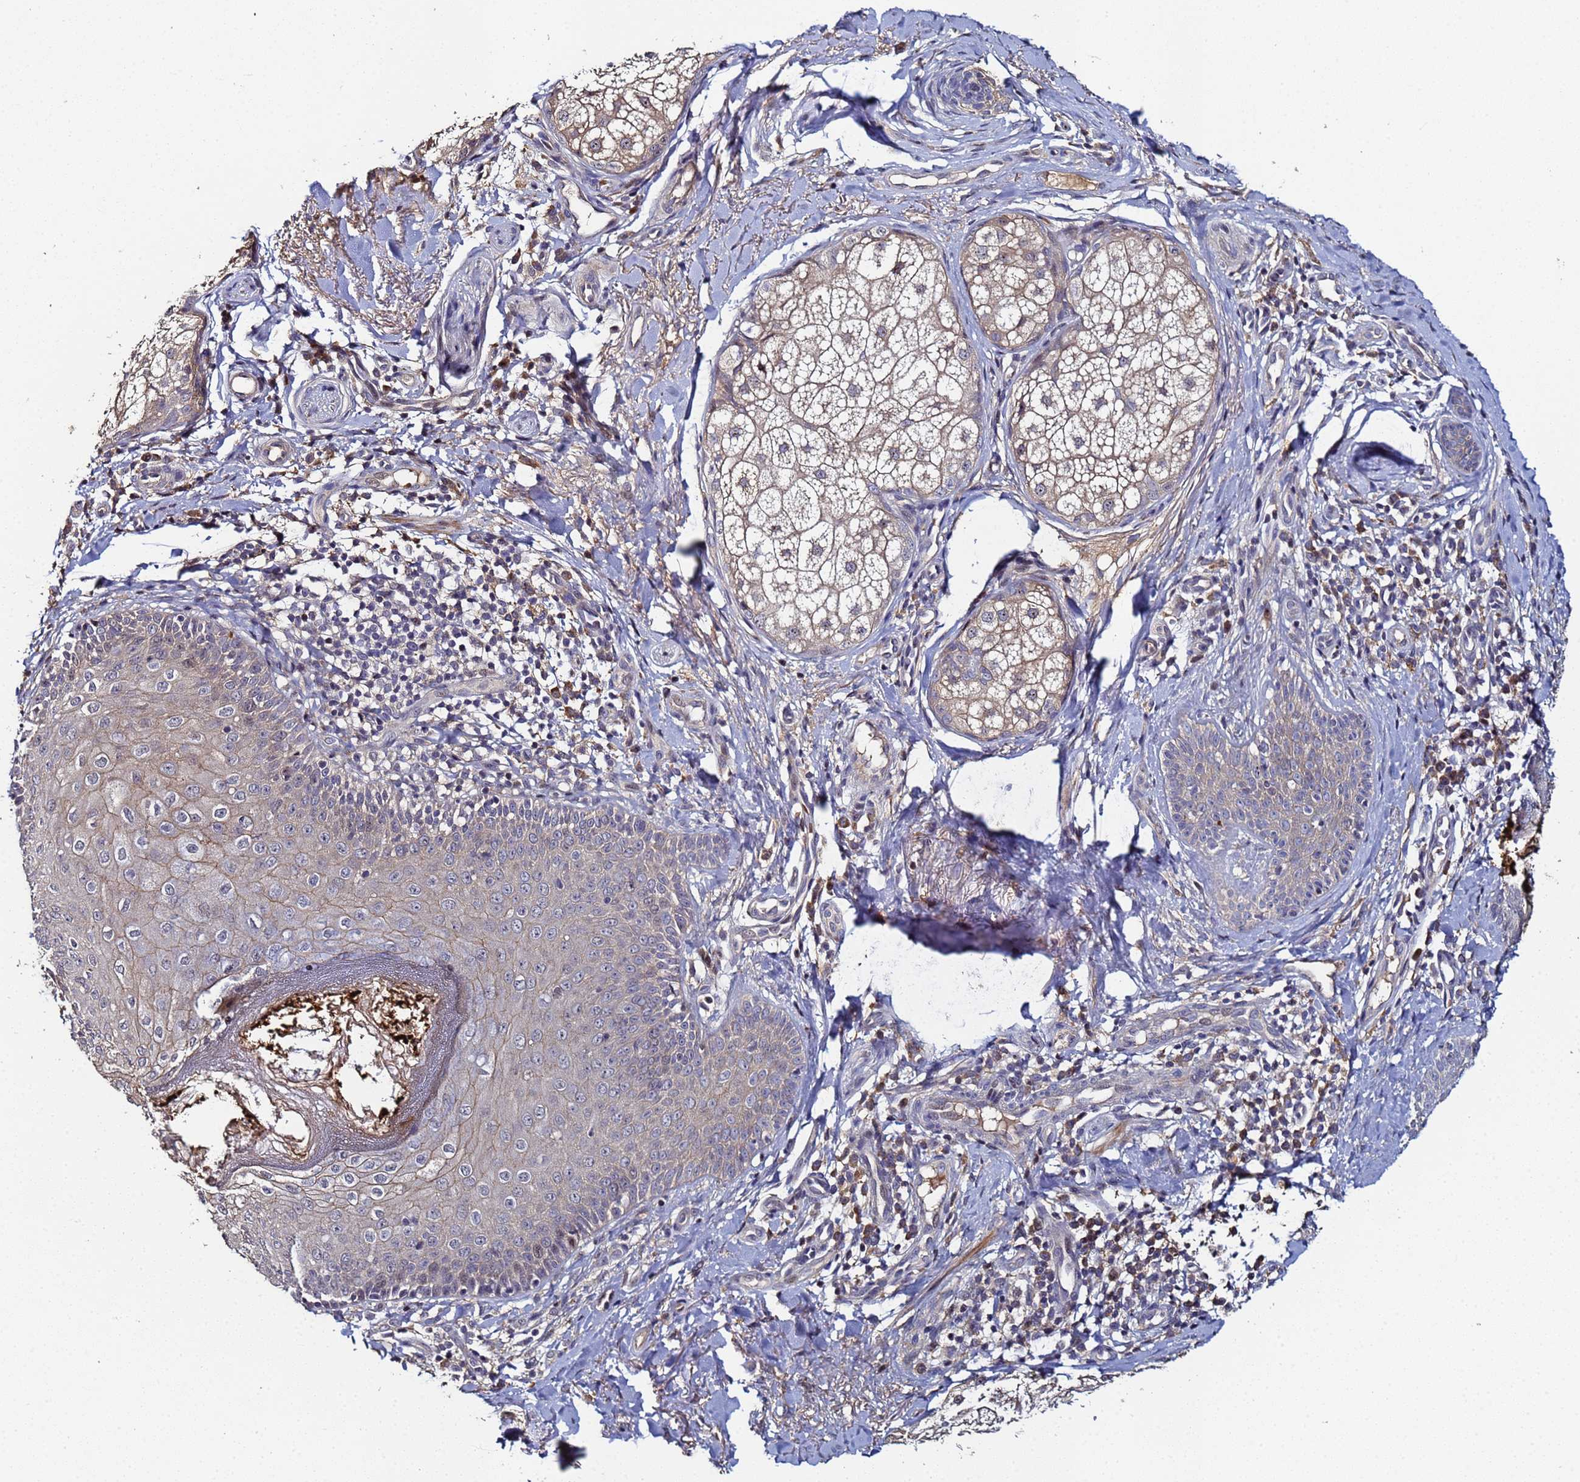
{"staining": {"intensity": "weak", "quantity": ">75%", "location": "cytoplasmic/membranous"}, "tissue": "skin", "cell_type": "Fibroblasts", "image_type": "normal", "snomed": [{"axis": "morphology", "description": "Normal tissue, NOS"}, {"axis": "topography", "description": "Skin"}], "caption": "This image reveals immunohistochemistry staining of benign skin, with low weak cytoplasmic/membranous expression in approximately >75% of fibroblasts.", "gene": "OSER1", "patient": {"sex": "male", "age": 57}}